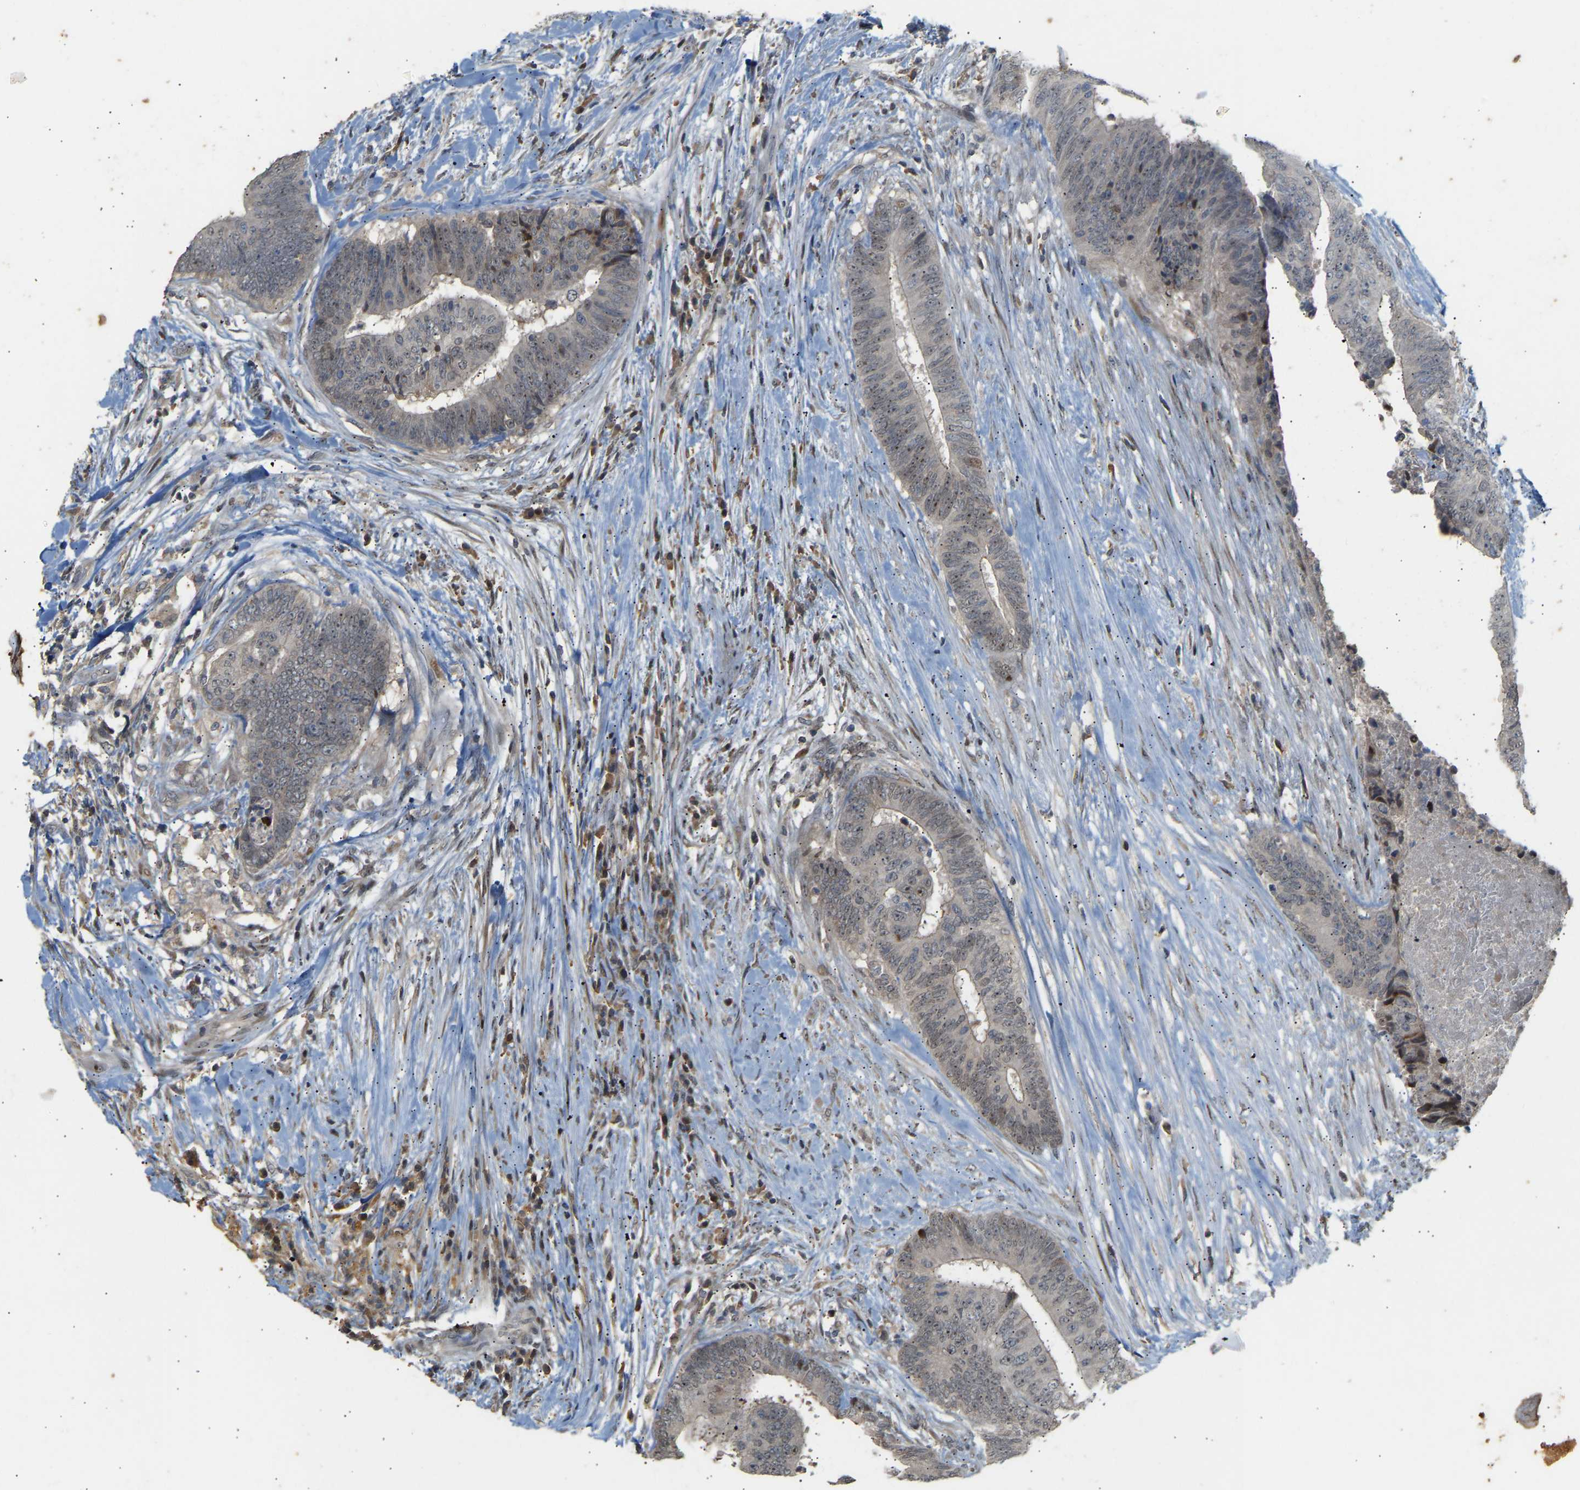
{"staining": {"intensity": "weak", "quantity": "<25%", "location": "nuclear"}, "tissue": "colorectal cancer", "cell_type": "Tumor cells", "image_type": "cancer", "snomed": [{"axis": "morphology", "description": "Adenocarcinoma, NOS"}, {"axis": "topography", "description": "Rectum"}], "caption": "The immunohistochemistry (IHC) photomicrograph has no significant positivity in tumor cells of colorectal cancer (adenocarcinoma) tissue. (Stains: DAB (3,3'-diaminobenzidine) immunohistochemistry (IHC) with hematoxylin counter stain, Microscopy: brightfield microscopy at high magnification).", "gene": "PTPN4", "patient": {"sex": "male", "age": 72}}